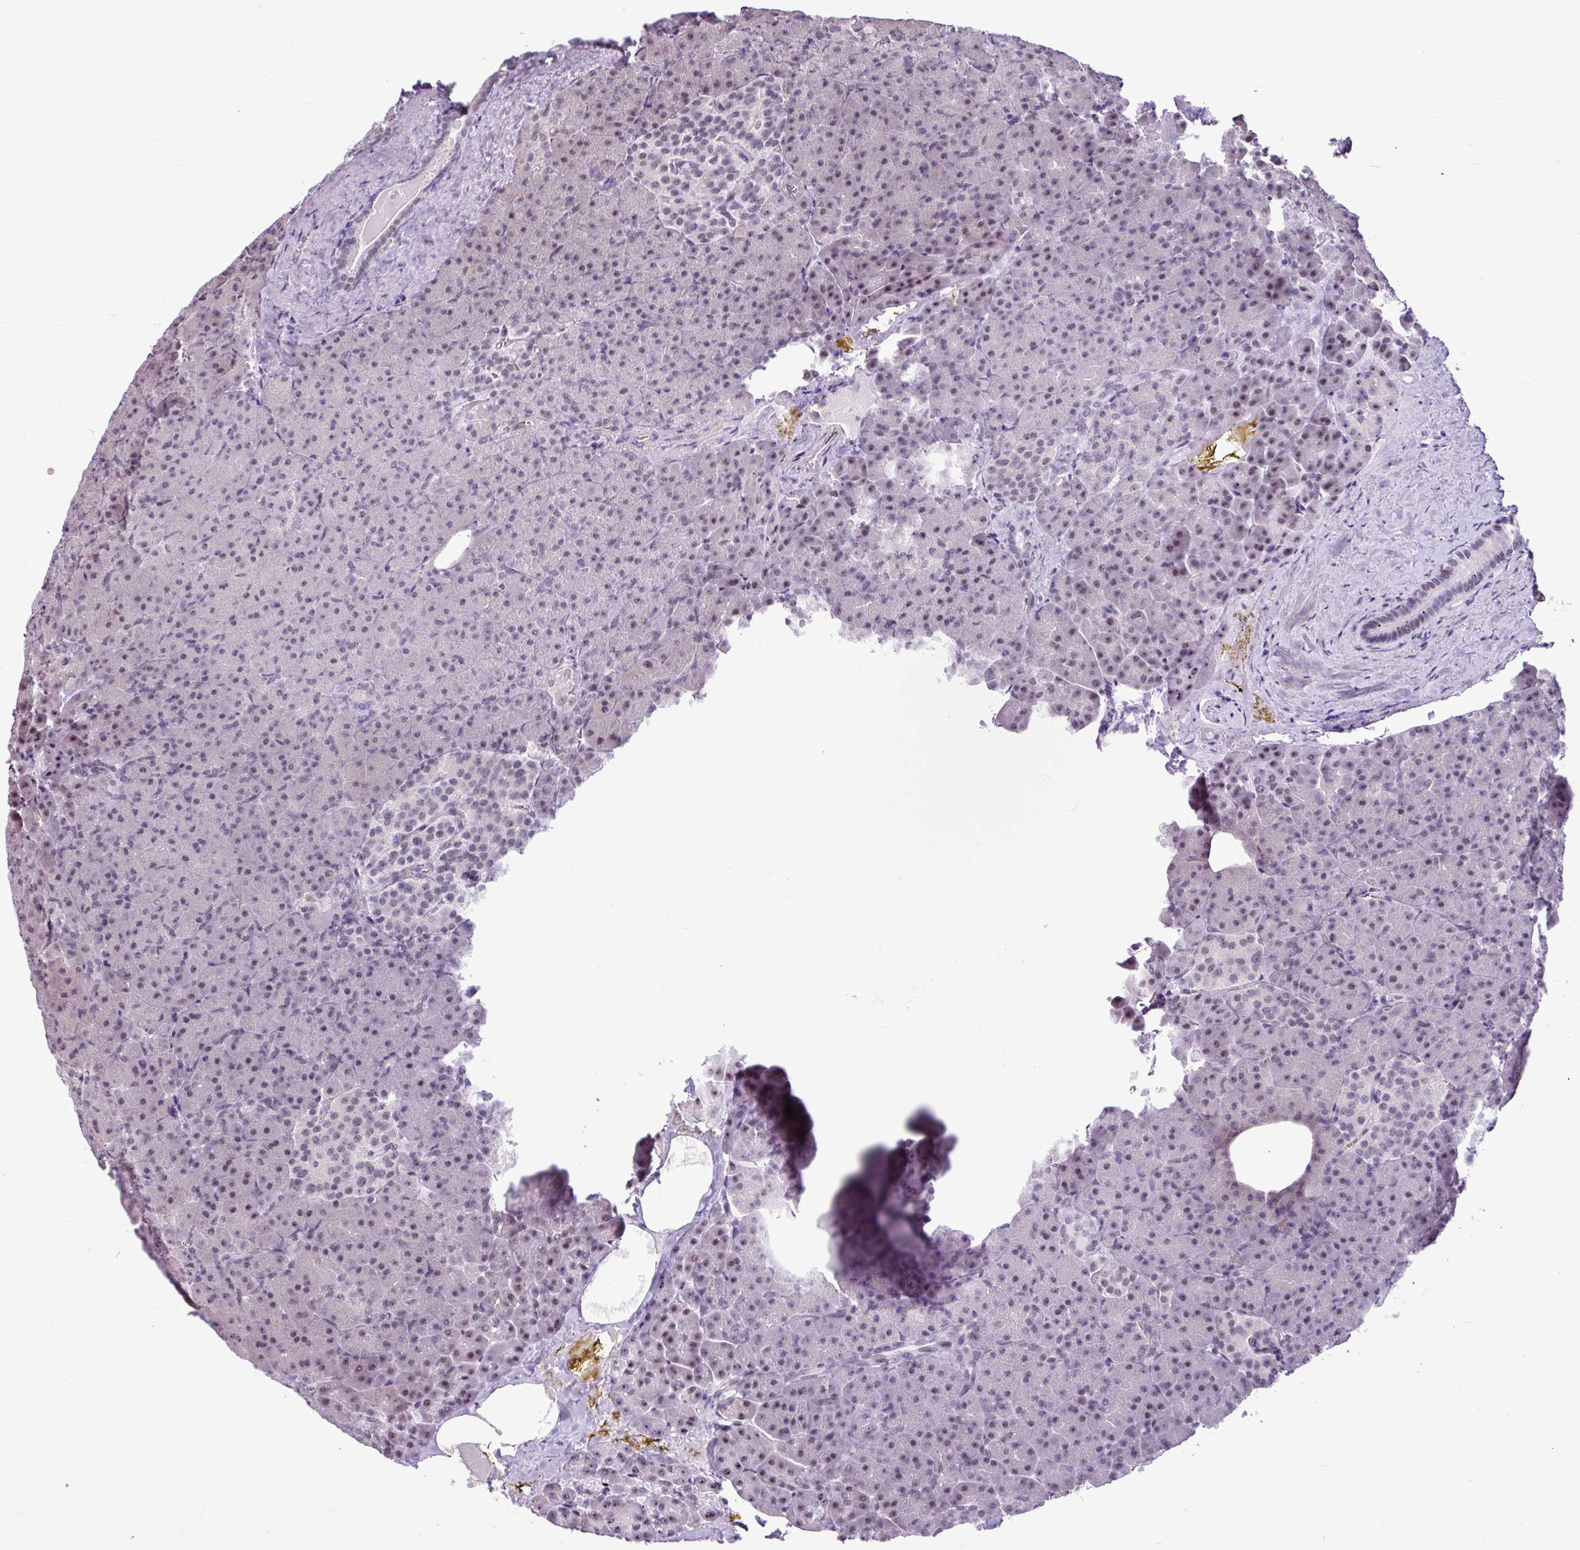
{"staining": {"intensity": "moderate", "quantity": "25%-75%", "location": "nuclear"}, "tissue": "pancreas", "cell_type": "Exocrine glandular cells", "image_type": "normal", "snomed": [{"axis": "morphology", "description": "Normal tissue, NOS"}, {"axis": "topography", "description": "Pancreas"}], "caption": "Immunohistochemistry (IHC) (DAB (3,3'-diaminobenzidine)) staining of benign pancreas shows moderate nuclear protein staining in approximately 25%-75% of exocrine glandular cells.", "gene": "UTP18", "patient": {"sex": "female", "age": 74}}